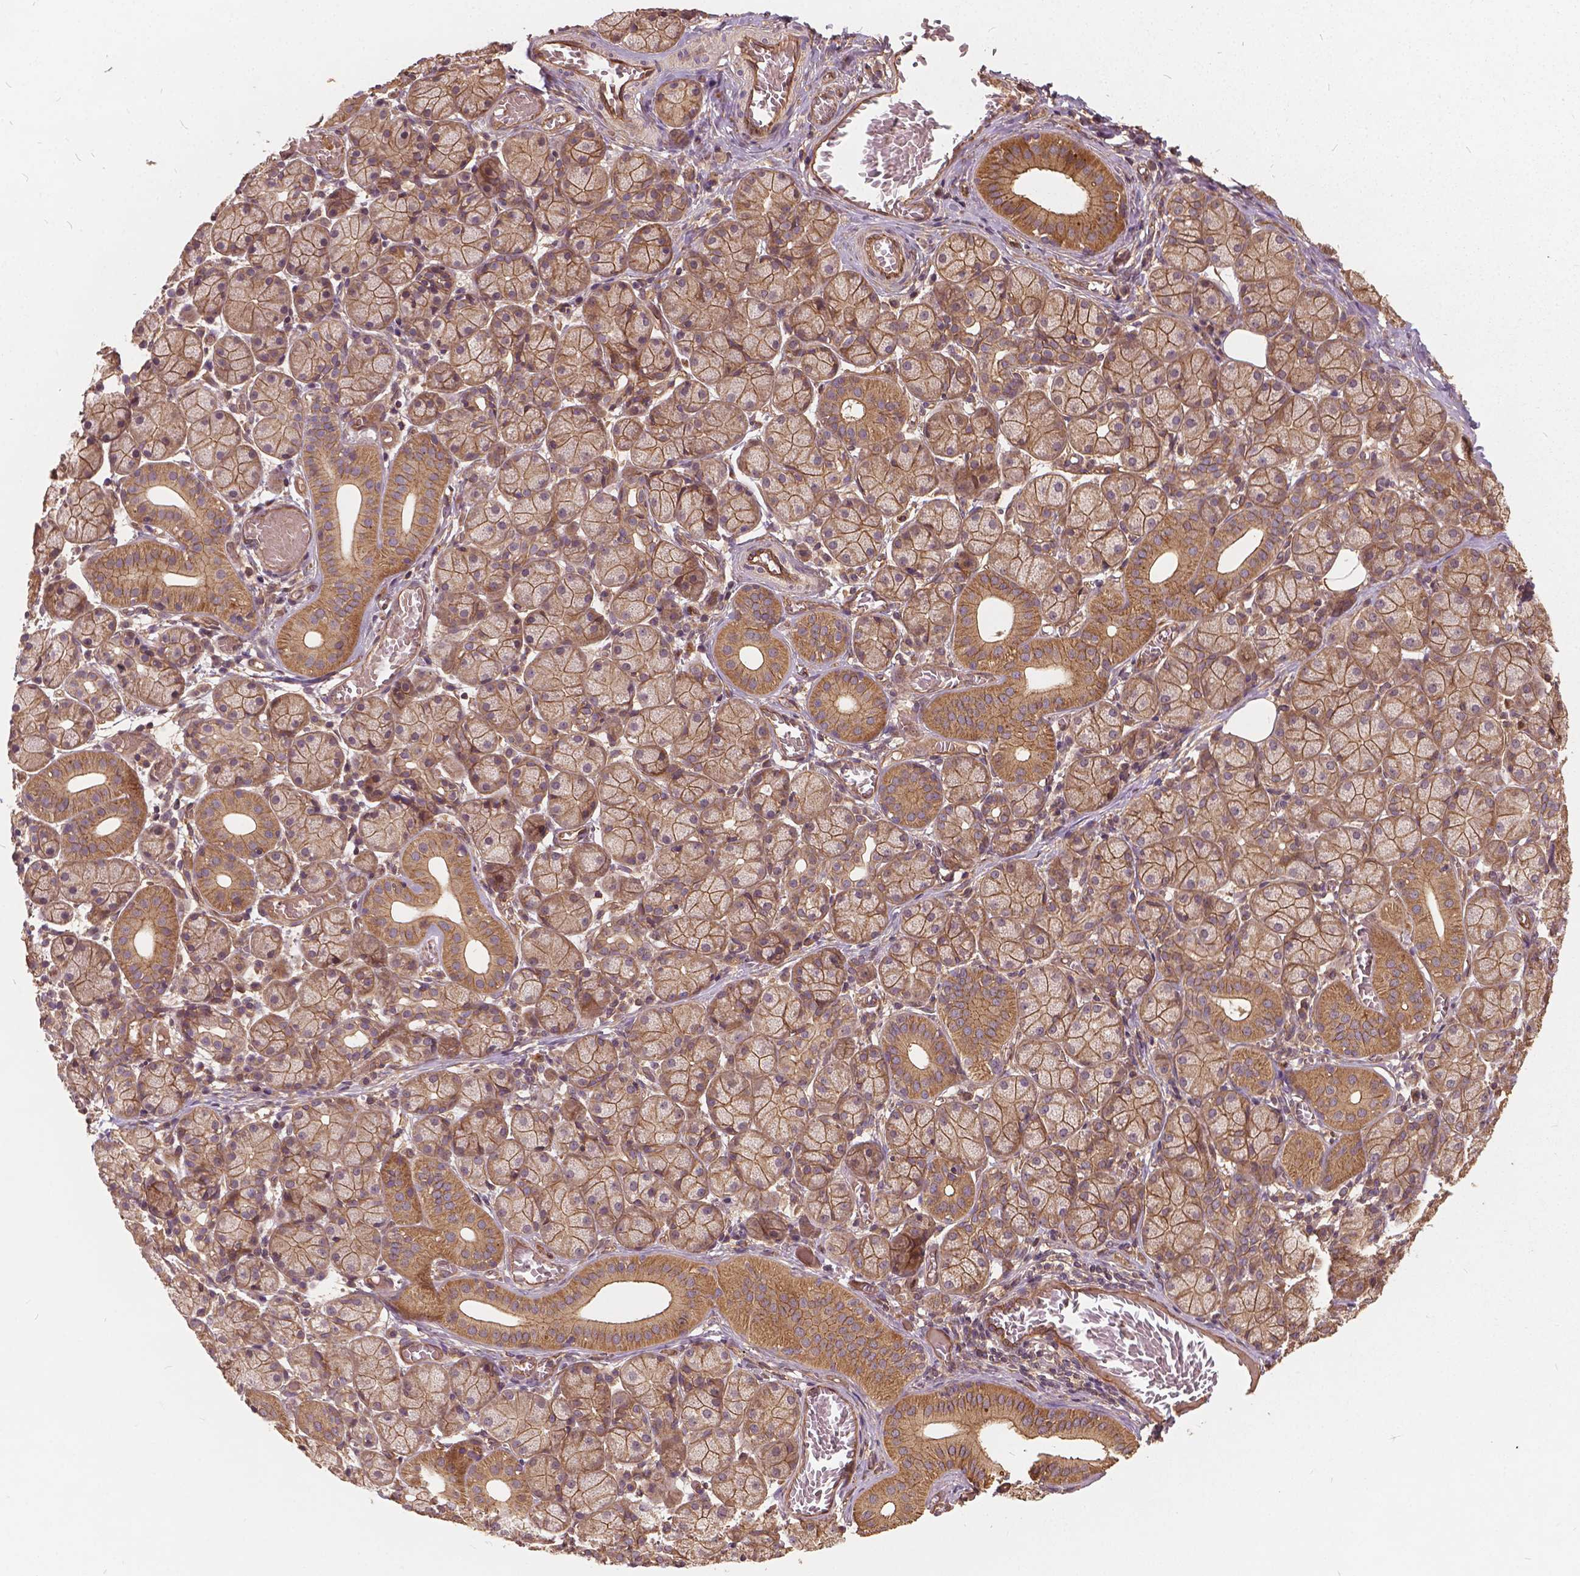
{"staining": {"intensity": "moderate", "quantity": ">75%", "location": "cytoplasmic/membranous"}, "tissue": "salivary gland", "cell_type": "Glandular cells", "image_type": "normal", "snomed": [{"axis": "morphology", "description": "Normal tissue, NOS"}, {"axis": "topography", "description": "Salivary gland"}, {"axis": "topography", "description": "Peripheral nerve tissue"}], "caption": "Immunohistochemistry (IHC) image of unremarkable salivary gland: salivary gland stained using immunohistochemistry (IHC) reveals medium levels of moderate protein expression localized specifically in the cytoplasmic/membranous of glandular cells, appearing as a cytoplasmic/membranous brown color.", "gene": "UBXN2A", "patient": {"sex": "female", "age": 24}}